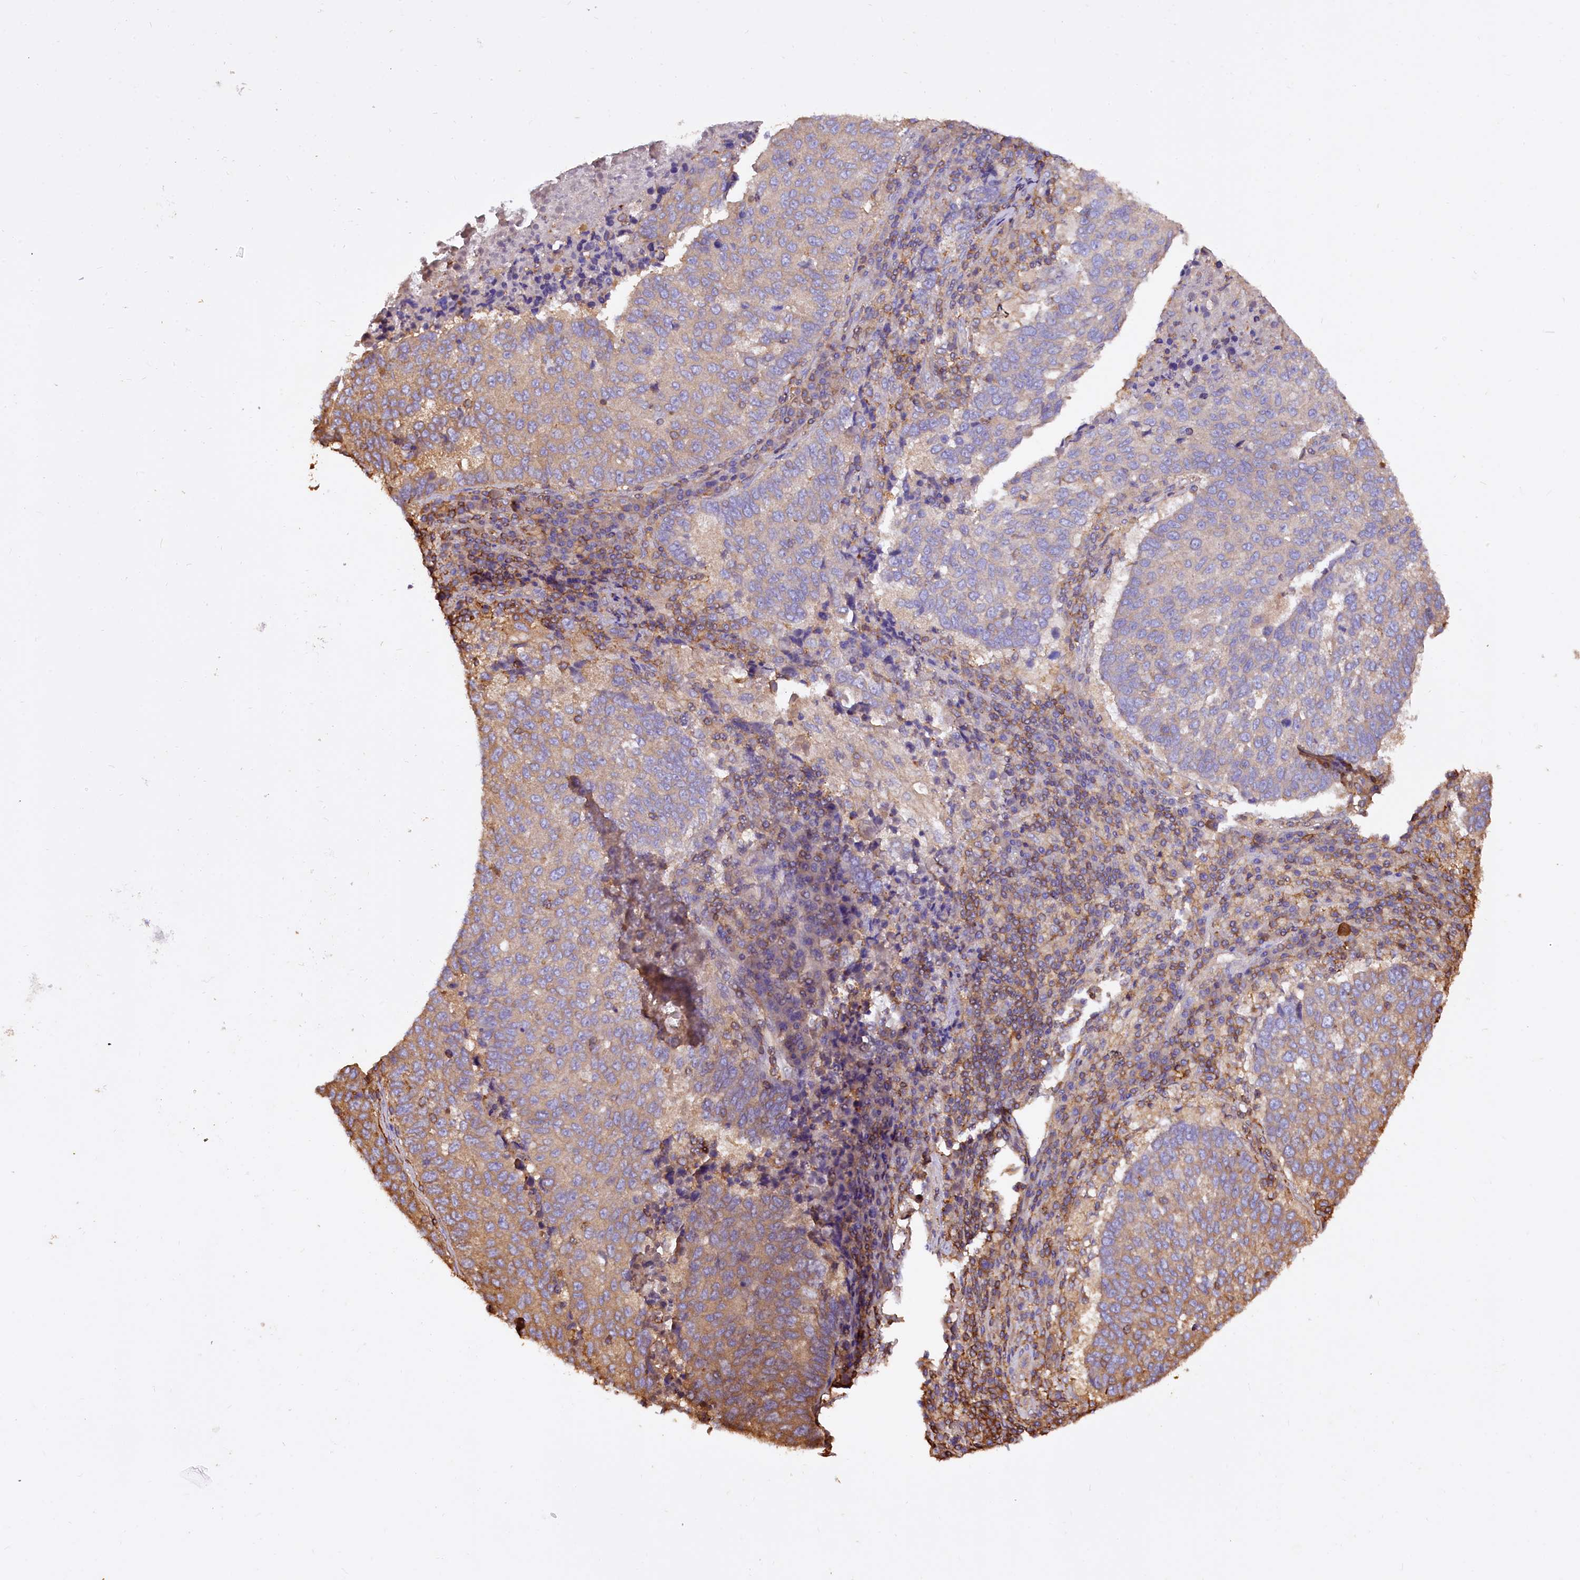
{"staining": {"intensity": "moderate", "quantity": "25%-75%", "location": "cytoplasmic/membranous"}, "tissue": "lung cancer", "cell_type": "Tumor cells", "image_type": "cancer", "snomed": [{"axis": "morphology", "description": "Squamous cell carcinoma, NOS"}, {"axis": "topography", "description": "Lung"}], "caption": "Tumor cells reveal medium levels of moderate cytoplasmic/membranous expression in about 25%-75% of cells in lung squamous cell carcinoma. (DAB (3,3'-diaminobenzidine) IHC, brown staining for protein, blue staining for nuclei).", "gene": "RARS2", "patient": {"sex": "male", "age": 73}}